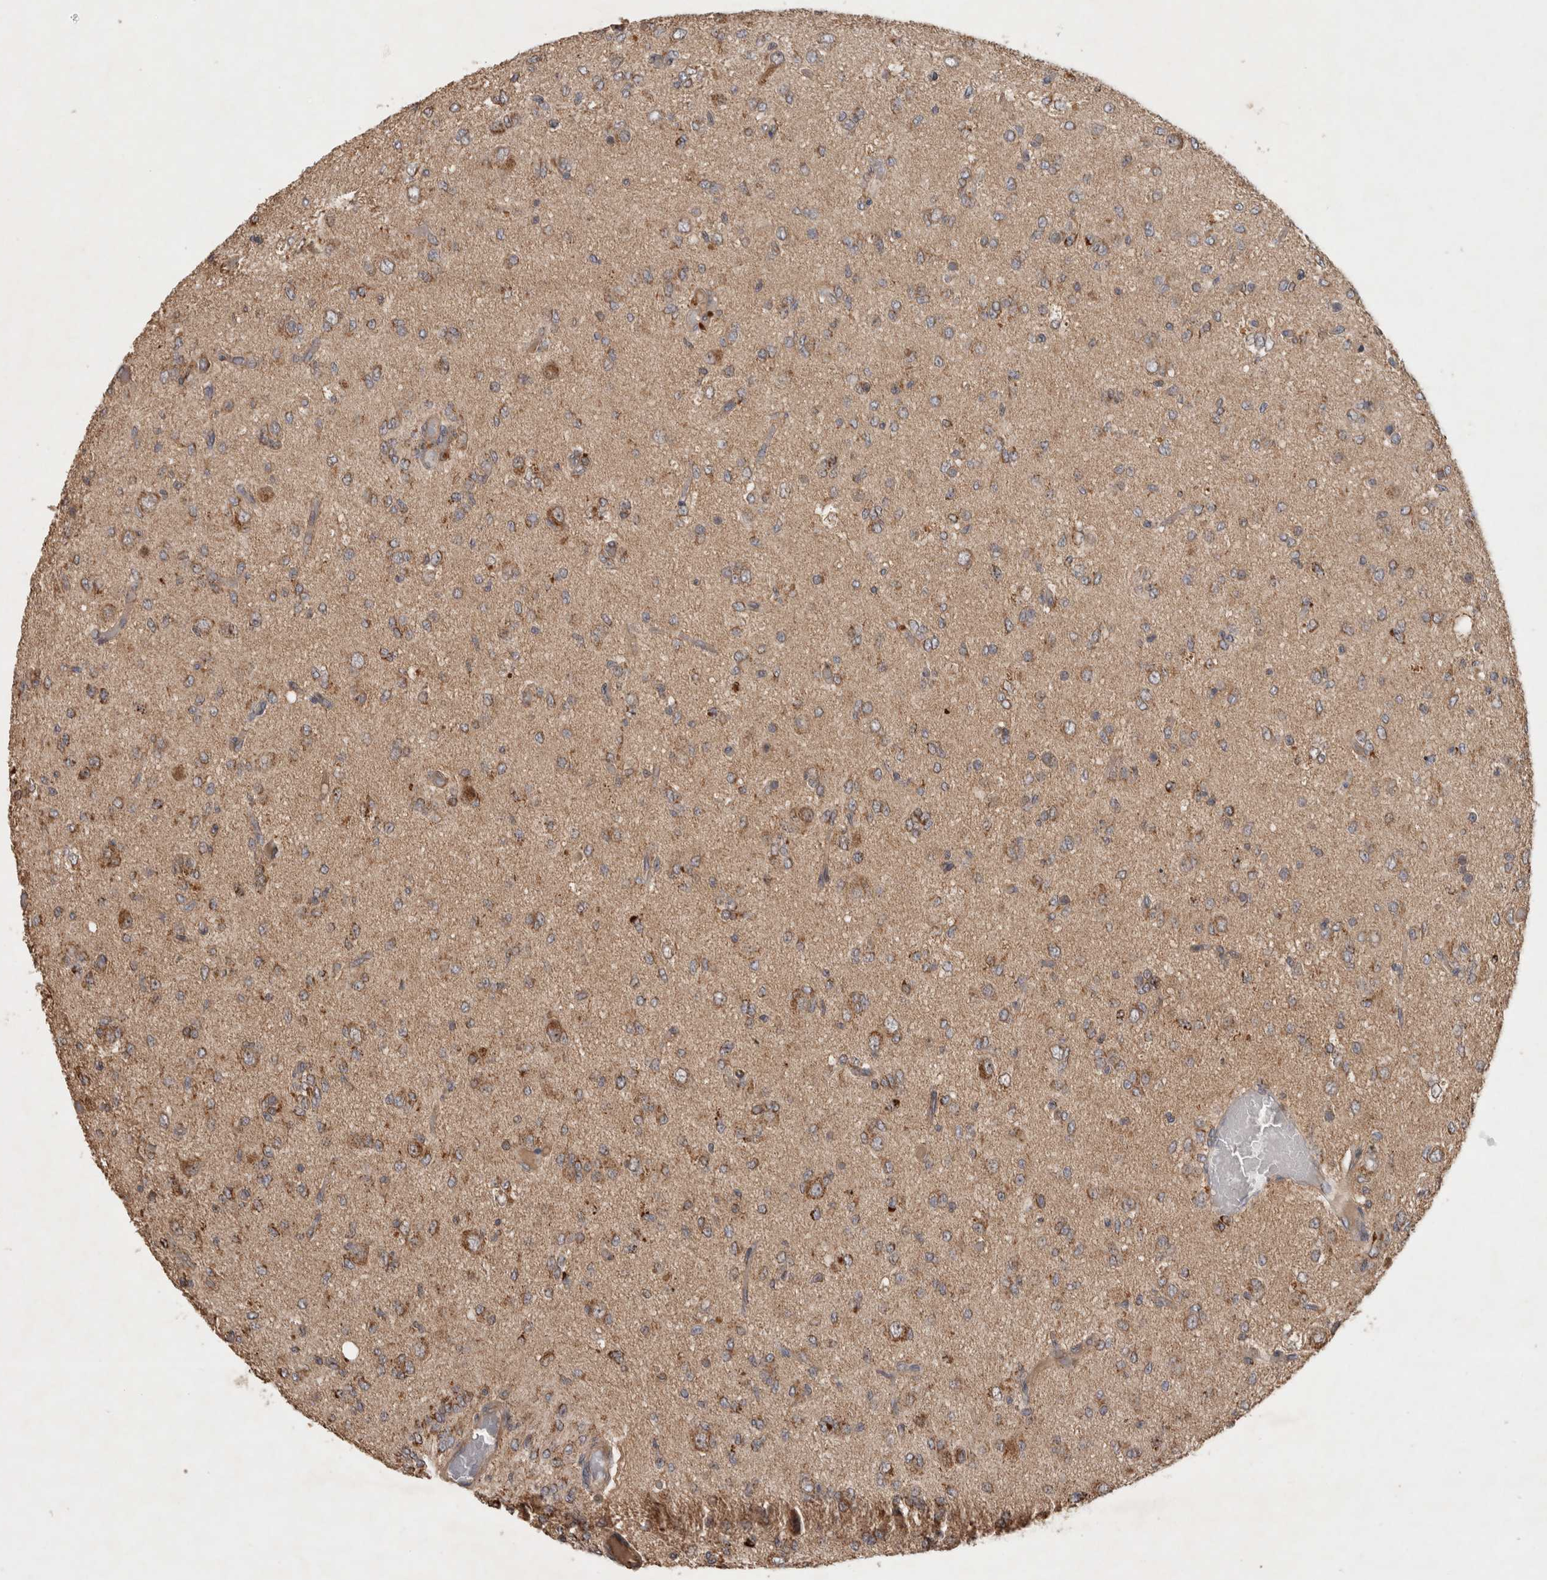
{"staining": {"intensity": "moderate", "quantity": "25%-75%", "location": "cytoplasmic/membranous"}, "tissue": "glioma", "cell_type": "Tumor cells", "image_type": "cancer", "snomed": [{"axis": "morphology", "description": "Glioma, malignant, High grade"}, {"axis": "topography", "description": "Brain"}], "caption": "Tumor cells demonstrate medium levels of moderate cytoplasmic/membranous expression in approximately 25%-75% of cells in human malignant glioma (high-grade).", "gene": "SERAC1", "patient": {"sex": "female", "age": 59}}